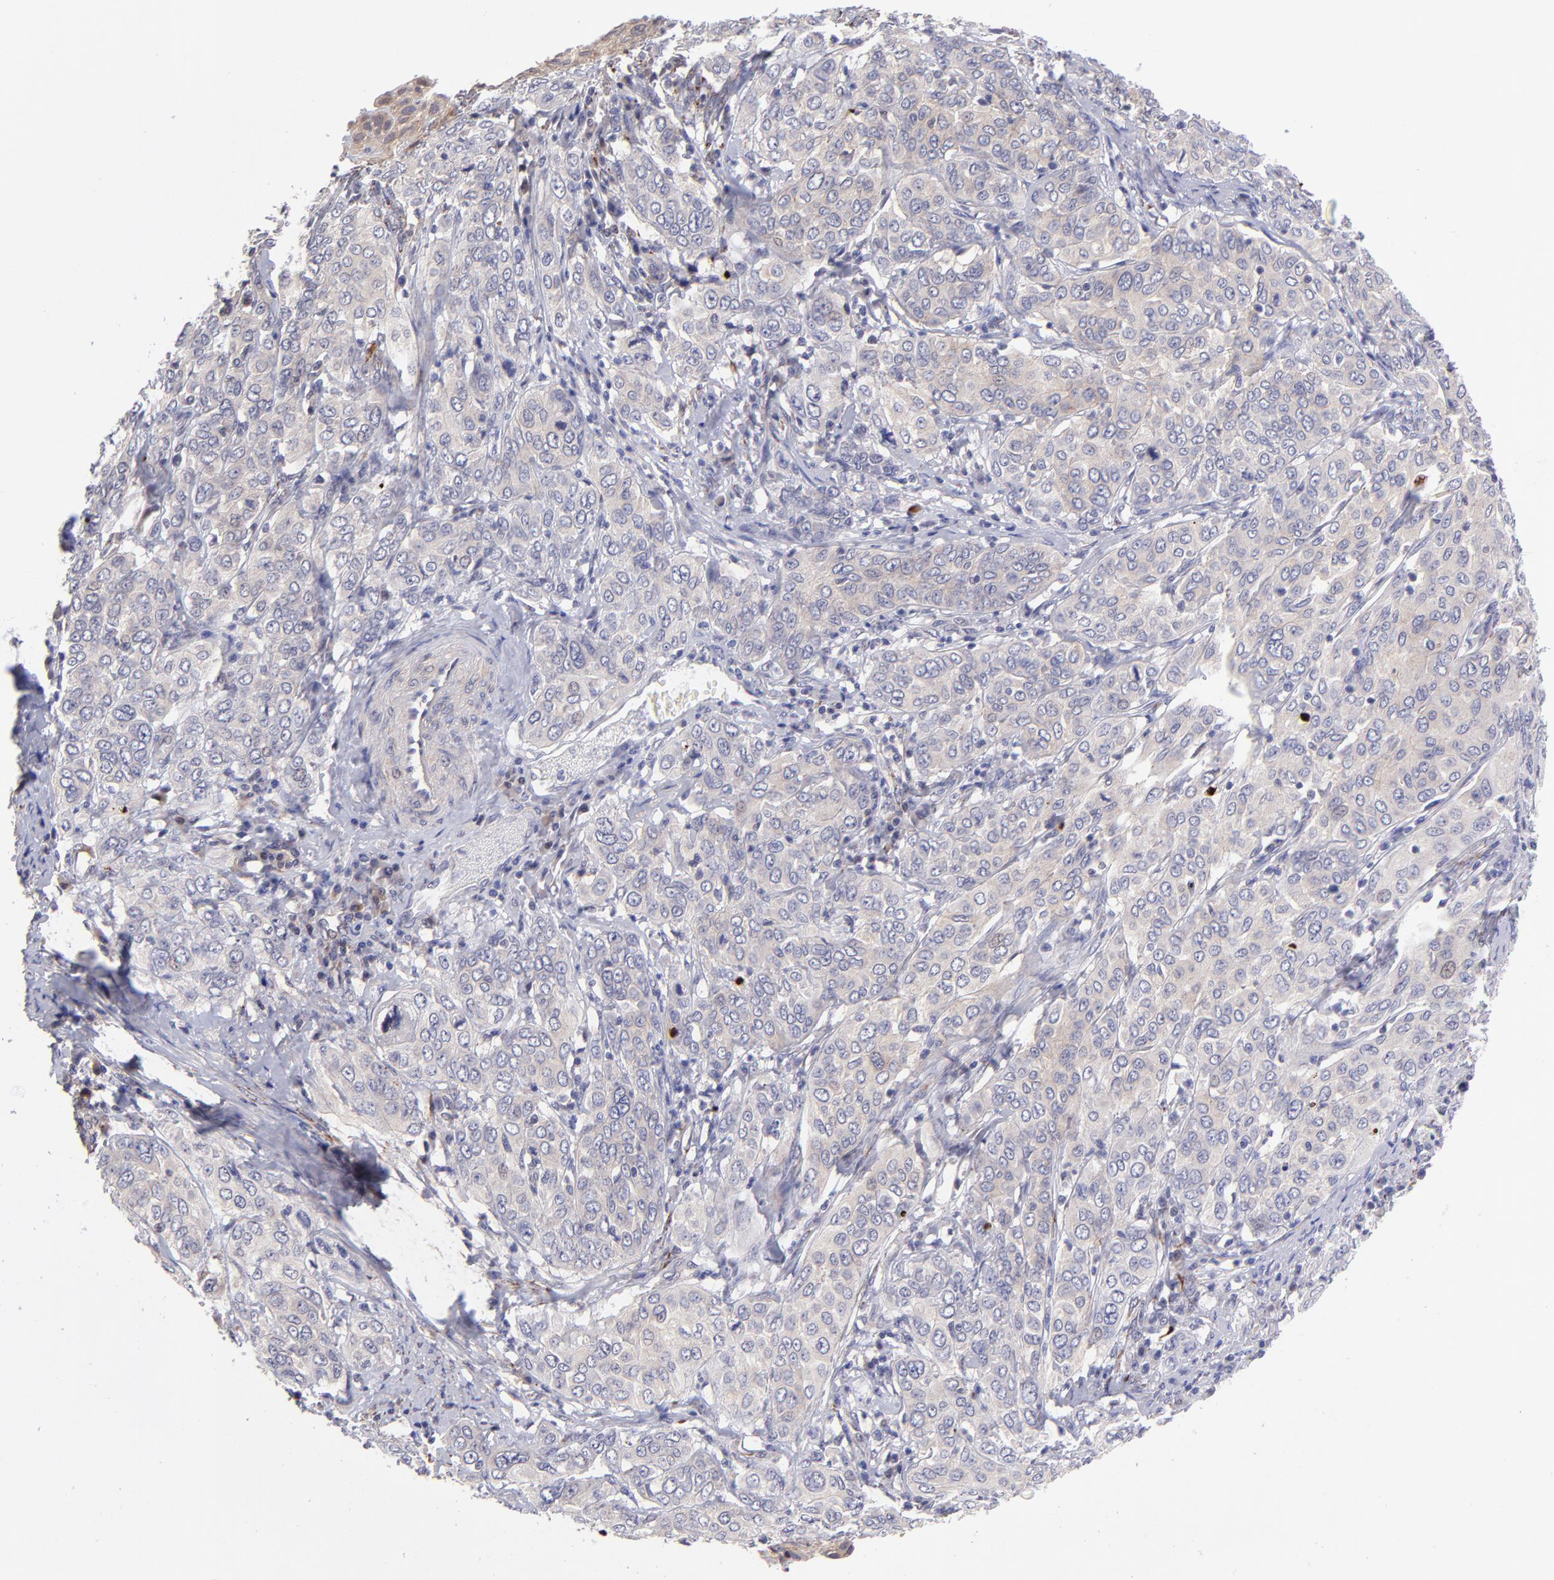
{"staining": {"intensity": "weak", "quantity": ">75%", "location": "cytoplasmic/membranous"}, "tissue": "cervical cancer", "cell_type": "Tumor cells", "image_type": "cancer", "snomed": [{"axis": "morphology", "description": "Squamous cell carcinoma, NOS"}, {"axis": "topography", "description": "Cervix"}], "caption": "This is an image of immunohistochemistry staining of squamous cell carcinoma (cervical), which shows weak staining in the cytoplasmic/membranous of tumor cells.", "gene": "NSF", "patient": {"sex": "female", "age": 34}}